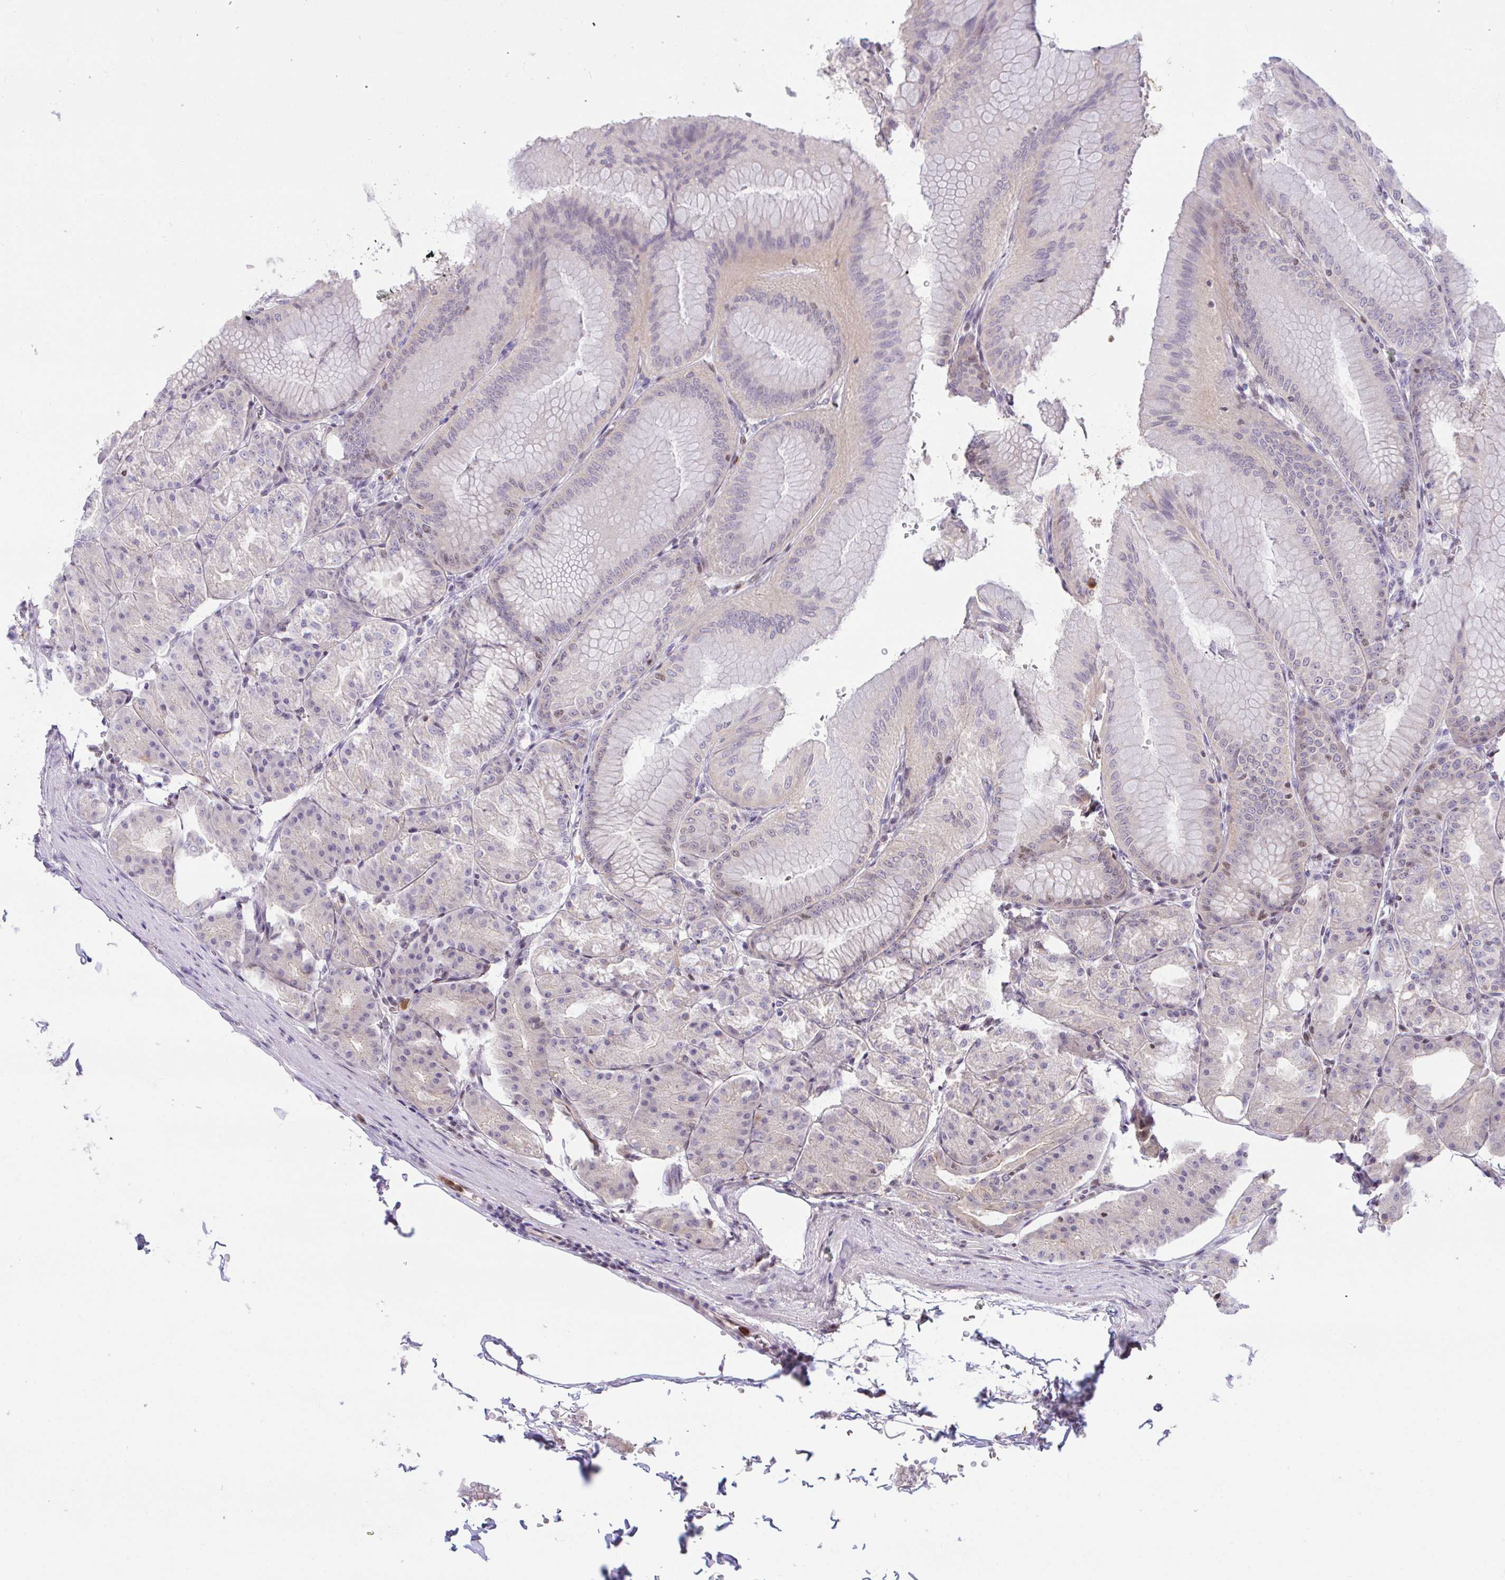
{"staining": {"intensity": "negative", "quantity": "none", "location": "none"}, "tissue": "stomach", "cell_type": "Glandular cells", "image_type": "normal", "snomed": [{"axis": "morphology", "description": "Normal tissue, NOS"}, {"axis": "topography", "description": "Stomach, lower"}], "caption": "There is no significant positivity in glandular cells of stomach.", "gene": "OR6K3", "patient": {"sex": "male", "age": 71}}